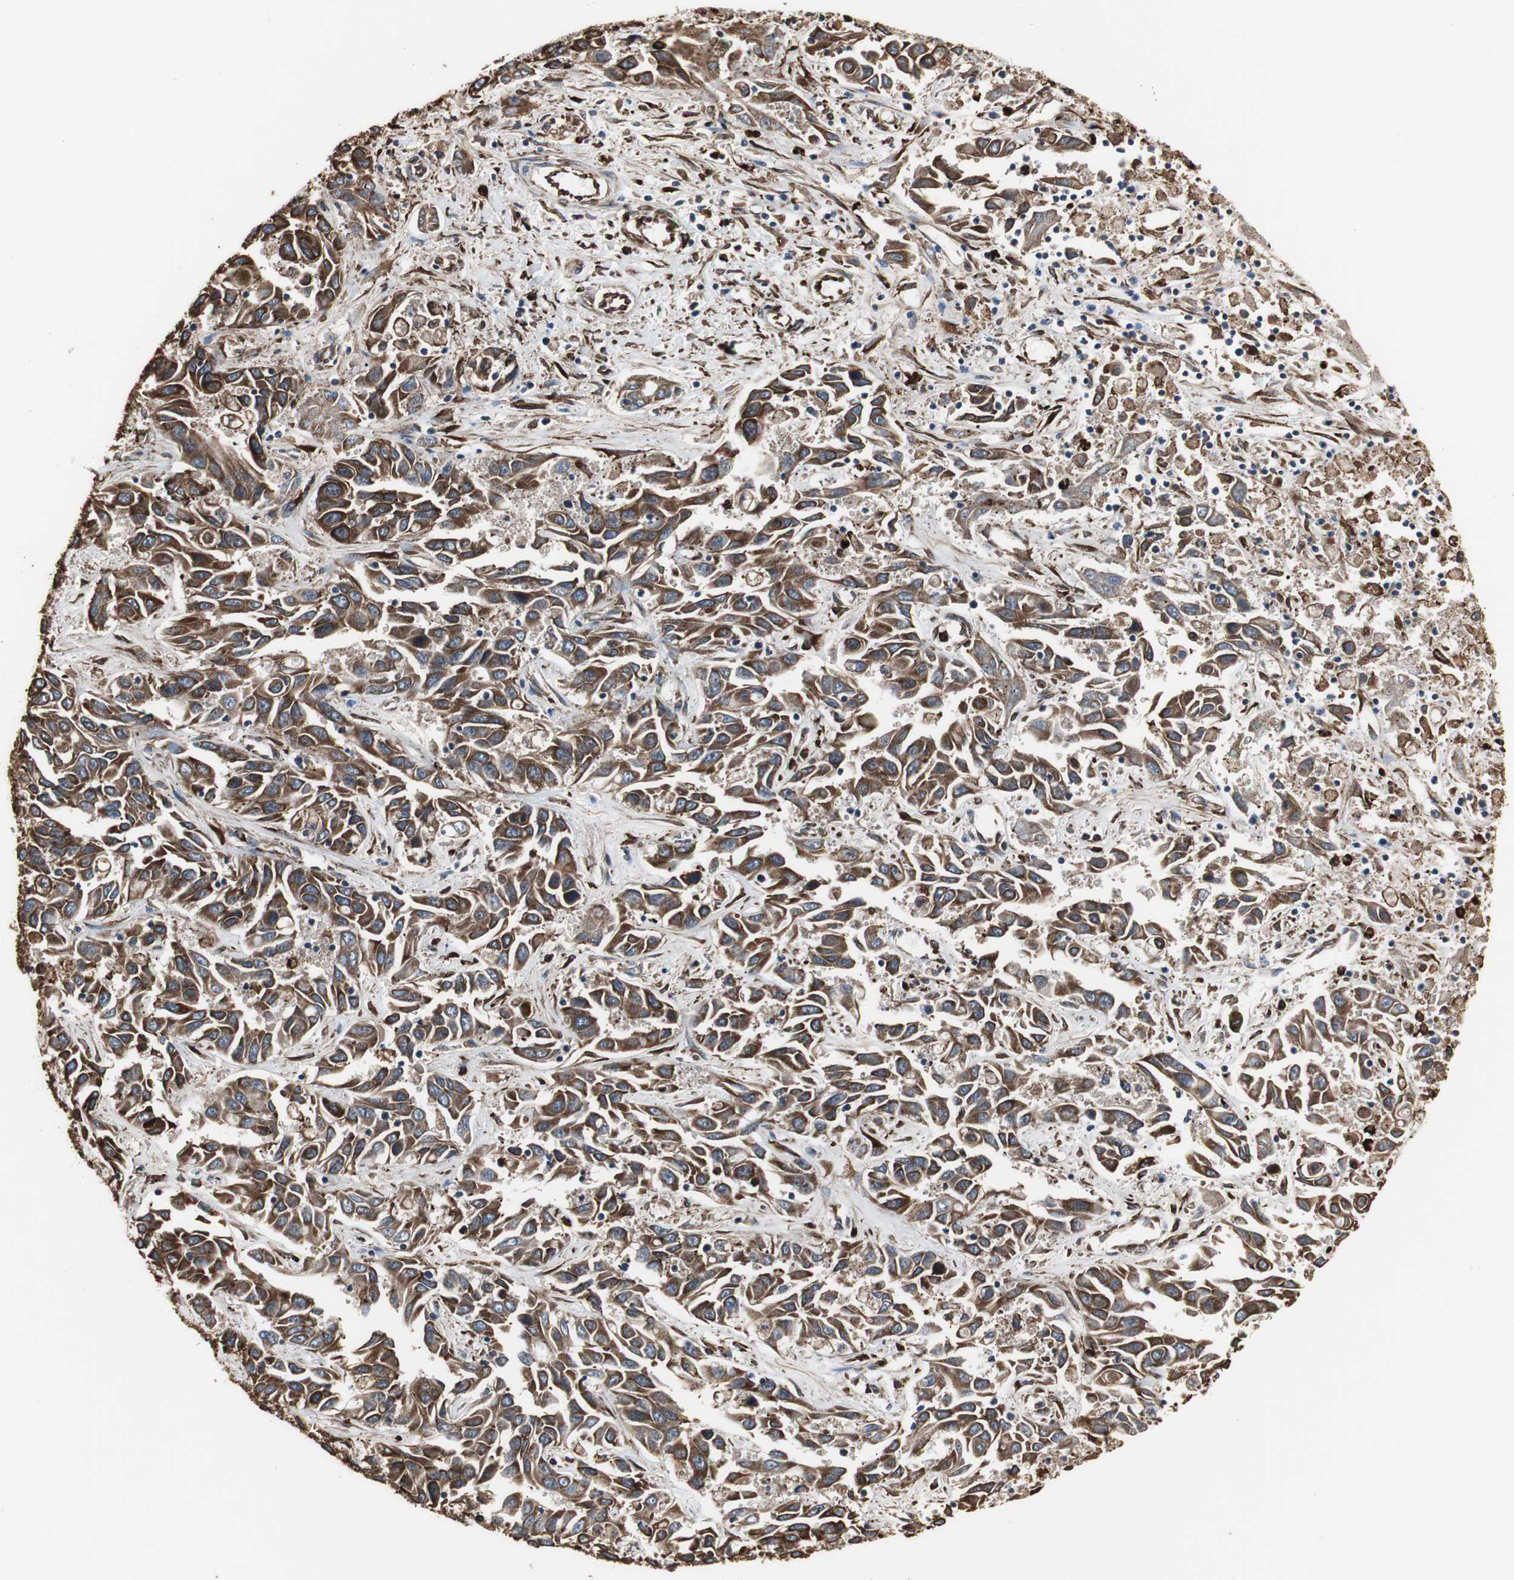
{"staining": {"intensity": "strong", "quantity": ">75%", "location": "cytoplasmic/membranous"}, "tissue": "liver cancer", "cell_type": "Tumor cells", "image_type": "cancer", "snomed": [{"axis": "morphology", "description": "Cholangiocarcinoma"}, {"axis": "topography", "description": "Liver"}], "caption": "The photomicrograph exhibits a brown stain indicating the presence of a protein in the cytoplasmic/membranous of tumor cells in liver cancer.", "gene": "CALU", "patient": {"sex": "female", "age": 52}}